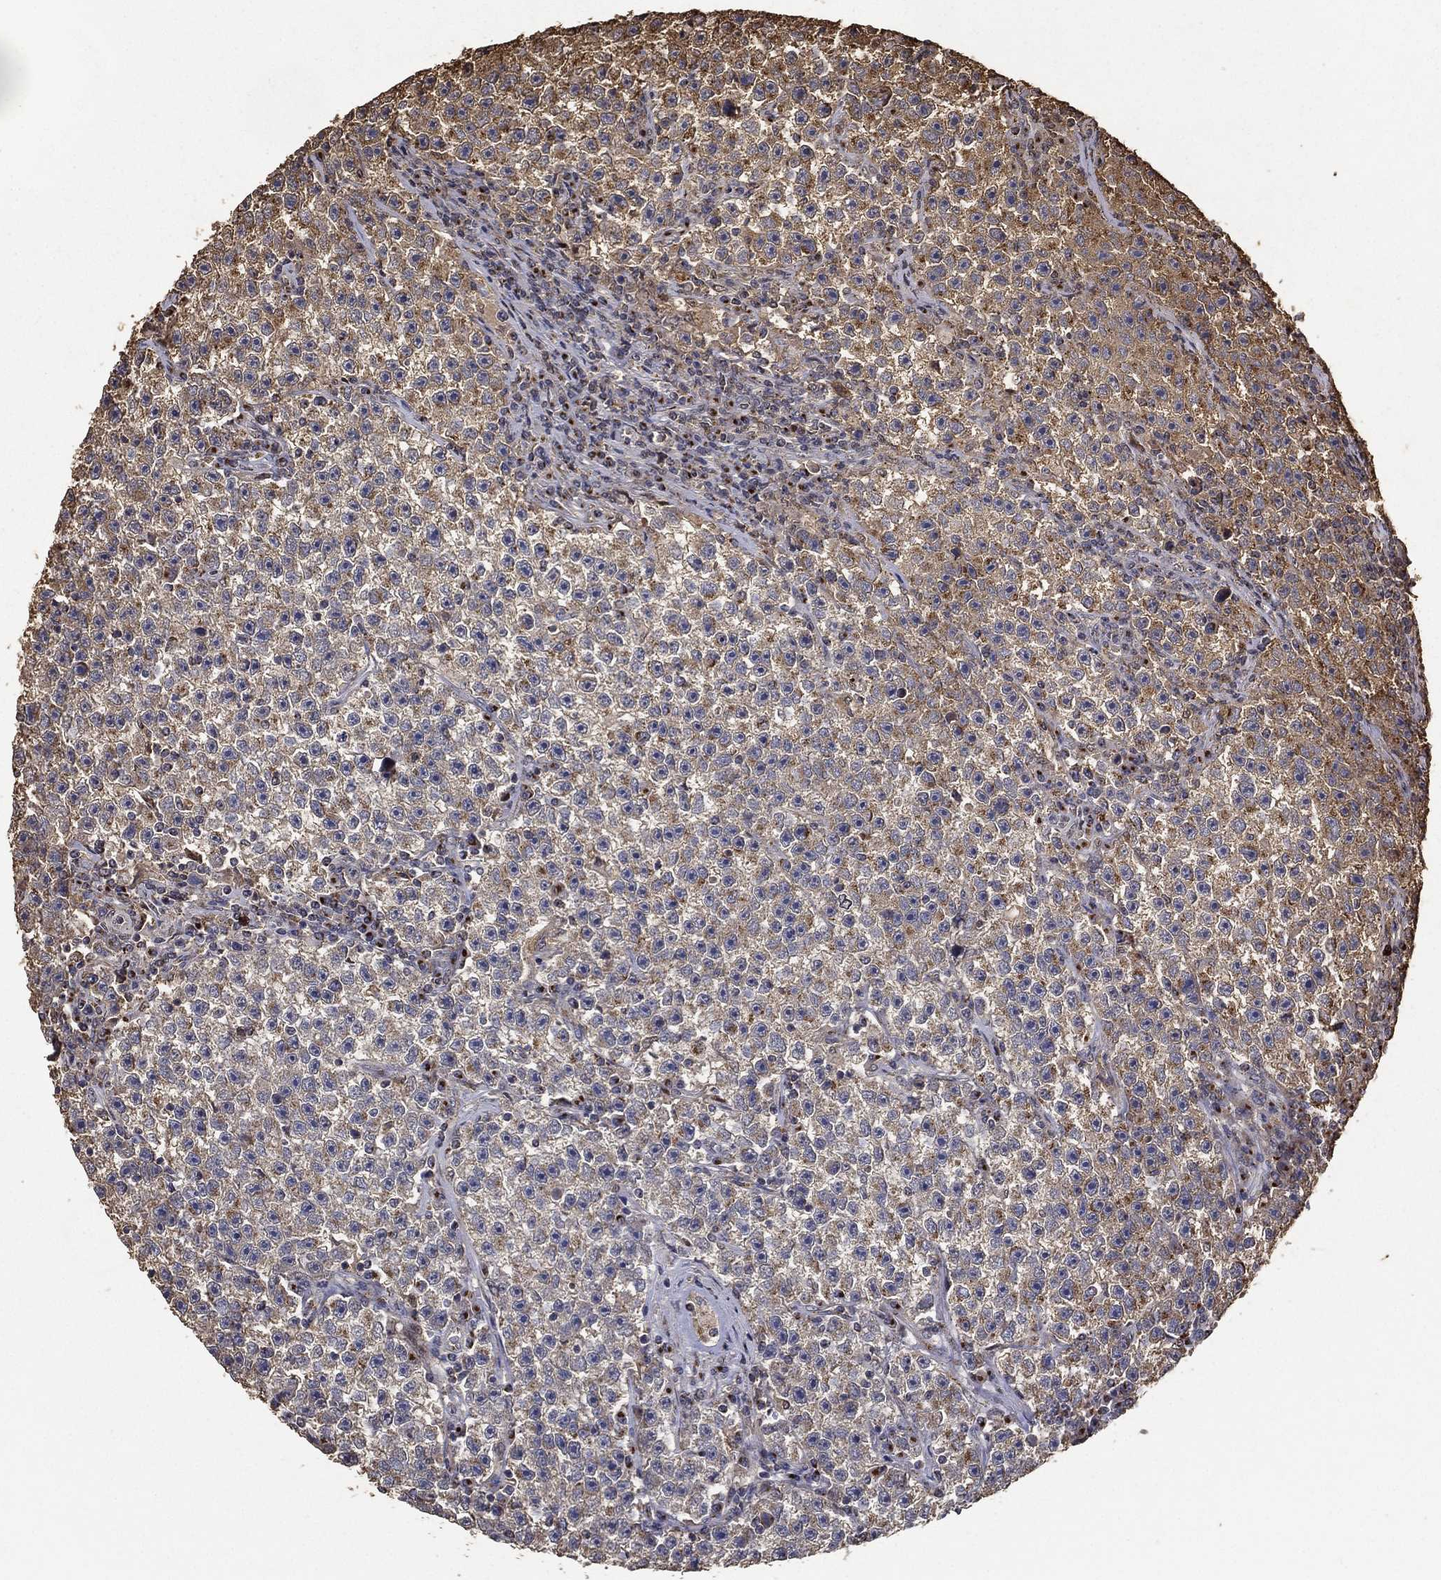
{"staining": {"intensity": "moderate", "quantity": ">75%", "location": "cytoplasmic/membranous"}, "tissue": "testis cancer", "cell_type": "Tumor cells", "image_type": "cancer", "snomed": [{"axis": "morphology", "description": "Seminoma, NOS"}, {"axis": "topography", "description": "Testis"}], "caption": "DAB immunohistochemical staining of testis cancer (seminoma) displays moderate cytoplasmic/membranous protein staining in about >75% of tumor cells. (IHC, brightfield microscopy, high magnification).", "gene": "GPR183", "patient": {"sex": "male", "age": 22}}